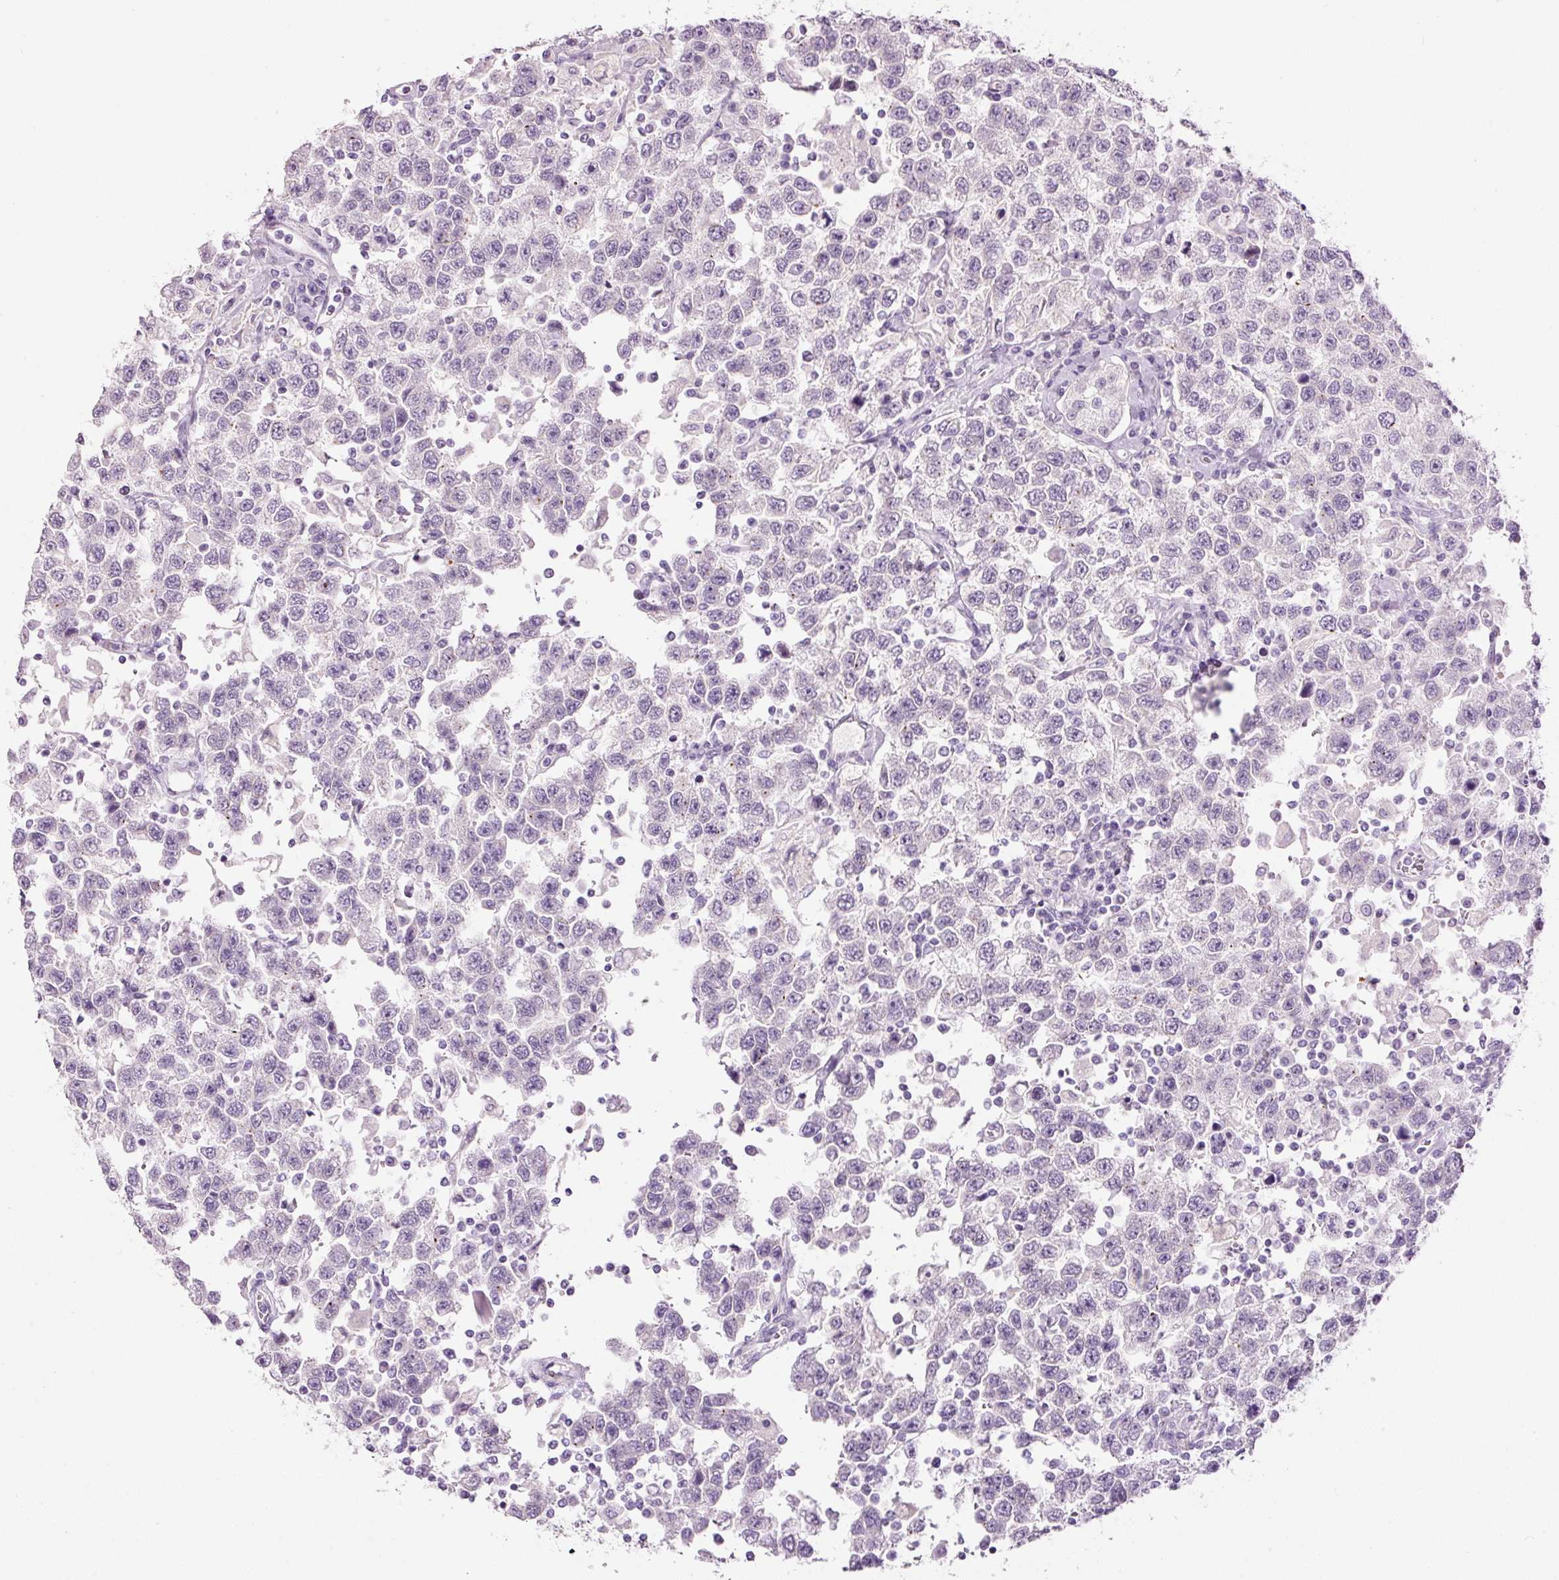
{"staining": {"intensity": "negative", "quantity": "none", "location": "none"}, "tissue": "testis cancer", "cell_type": "Tumor cells", "image_type": "cancer", "snomed": [{"axis": "morphology", "description": "Seminoma, NOS"}, {"axis": "topography", "description": "Testis"}], "caption": "IHC of human testis cancer exhibits no staining in tumor cells.", "gene": "ANKRD20A1", "patient": {"sex": "male", "age": 41}}